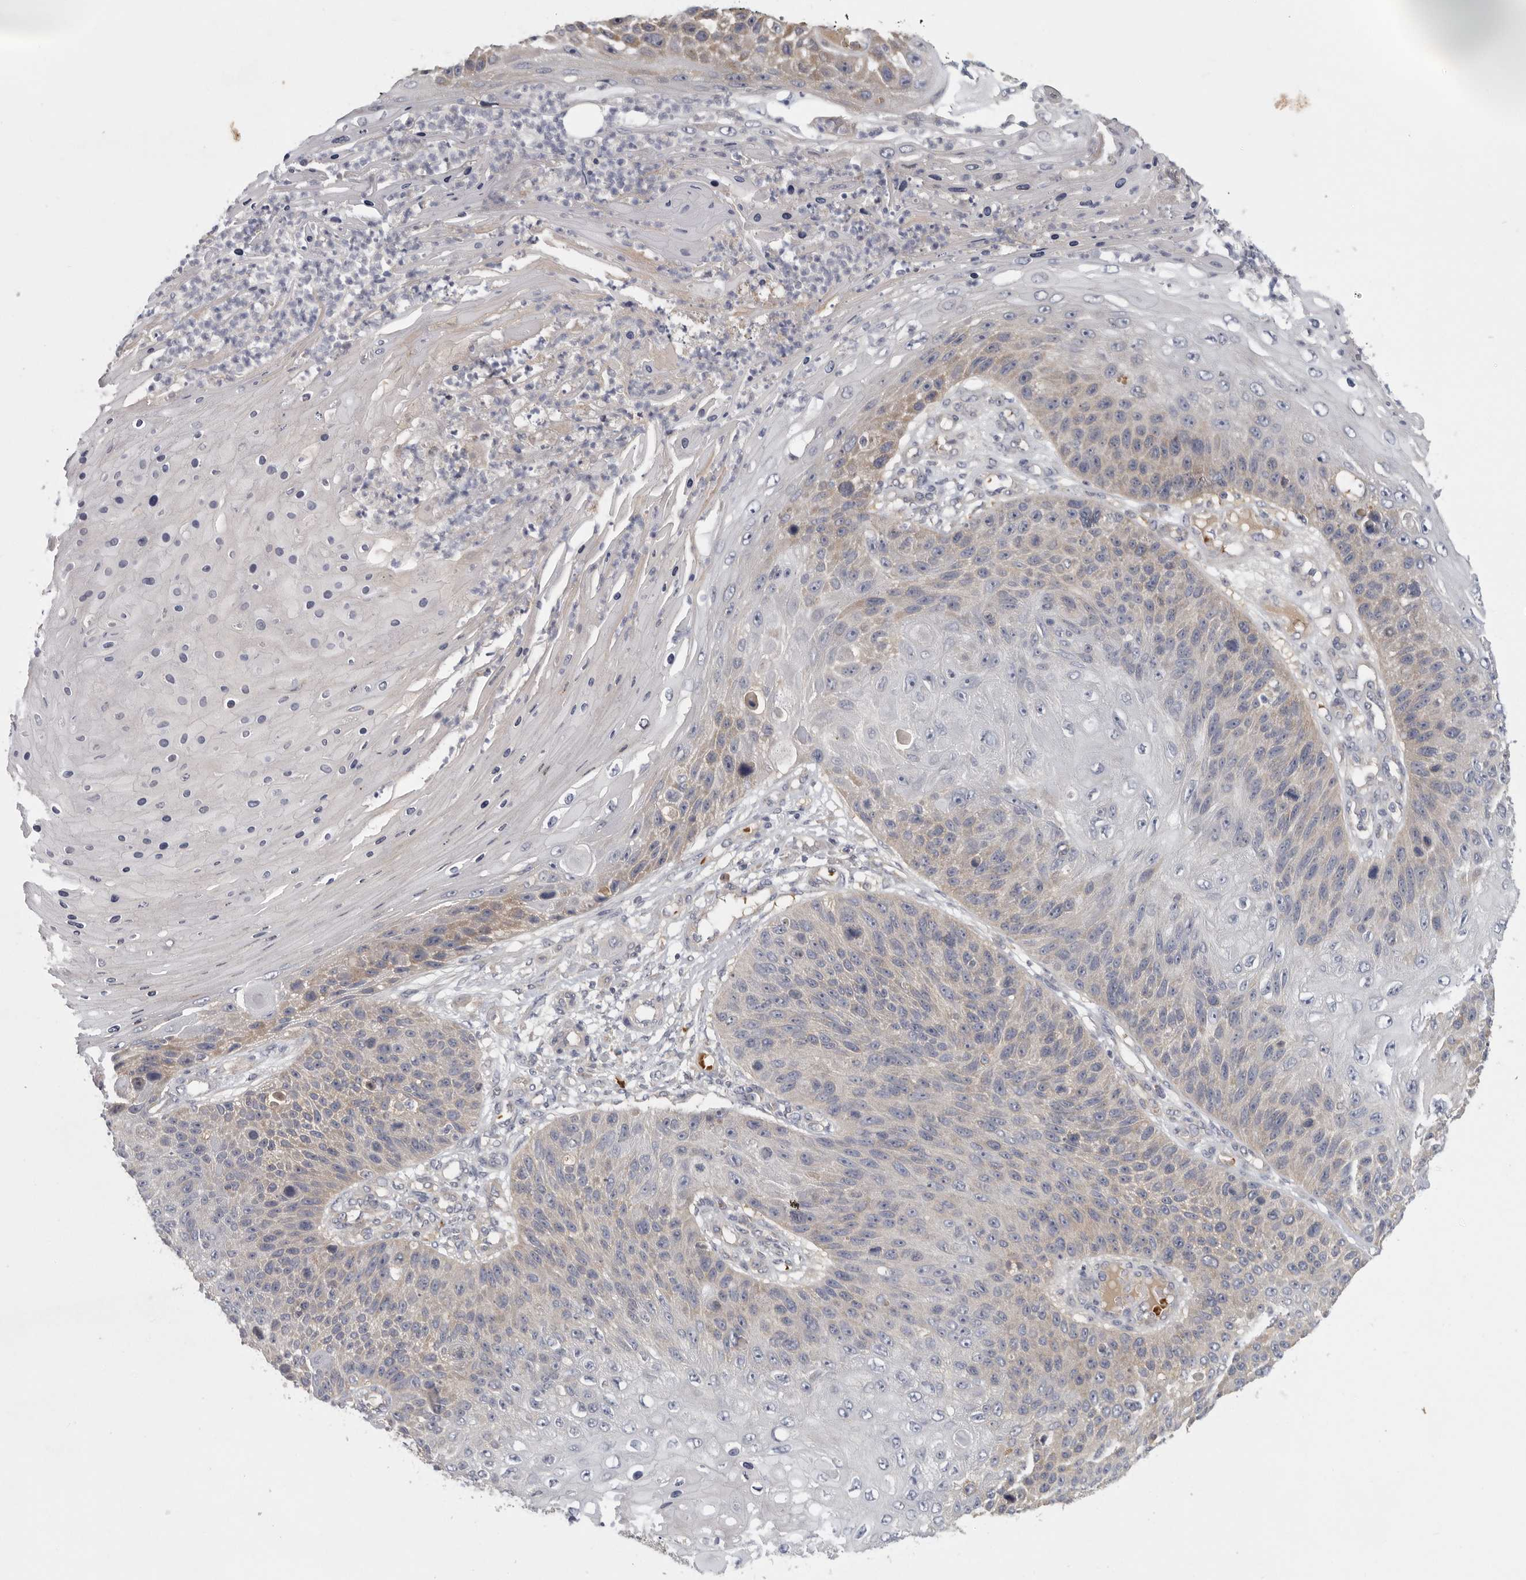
{"staining": {"intensity": "weak", "quantity": "<25%", "location": "cytoplasmic/membranous"}, "tissue": "skin cancer", "cell_type": "Tumor cells", "image_type": "cancer", "snomed": [{"axis": "morphology", "description": "Squamous cell carcinoma, NOS"}, {"axis": "topography", "description": "Skin"}], "caption": "Immunohistochemical staining of skin cancer reveals no significant expression in tumor cells.", "gene": "CFAP298", "patient": {"sex": "female", "age": 88}}